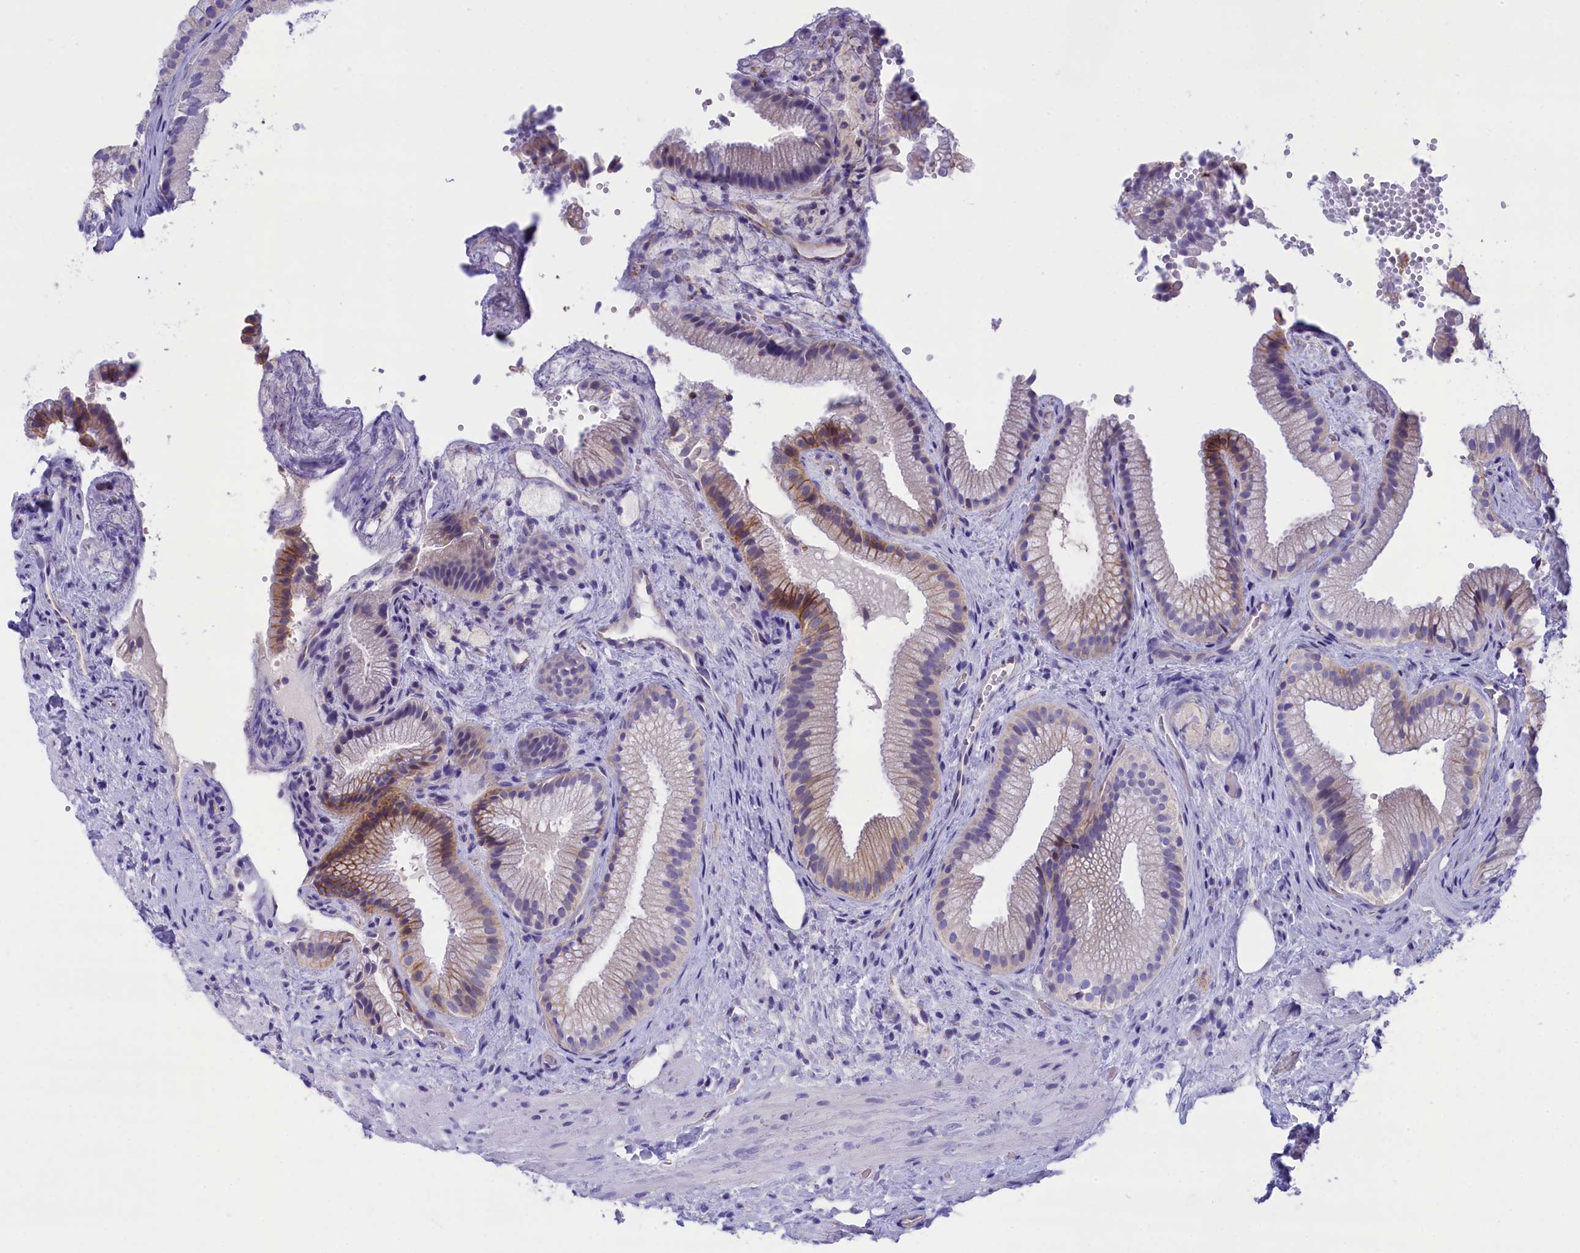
{"staining": {"intensity": "moderate", "quantity": "<25%", "location": "cytoplasmic/membranous"}, "tissue": "gallbladder", "cell_type": "Glandular cells", "image_type": "normal", "snomed": [{"axis": "morphology", "description": "Normal tissue, NOS"}, {"axis": "morphology", "description": "Inflammation, NOS"}, {"axis": "topography", "description": "Gallbladder"}], "caption": "Immunohistochemical staining of unremarkable human gallbladder displays moderate cytoplasmic/membranous protein positivity in approximately <25% of glandular cells.", "gene": "TACSTD2", "patient": {"sex": "male", "age": 51}}